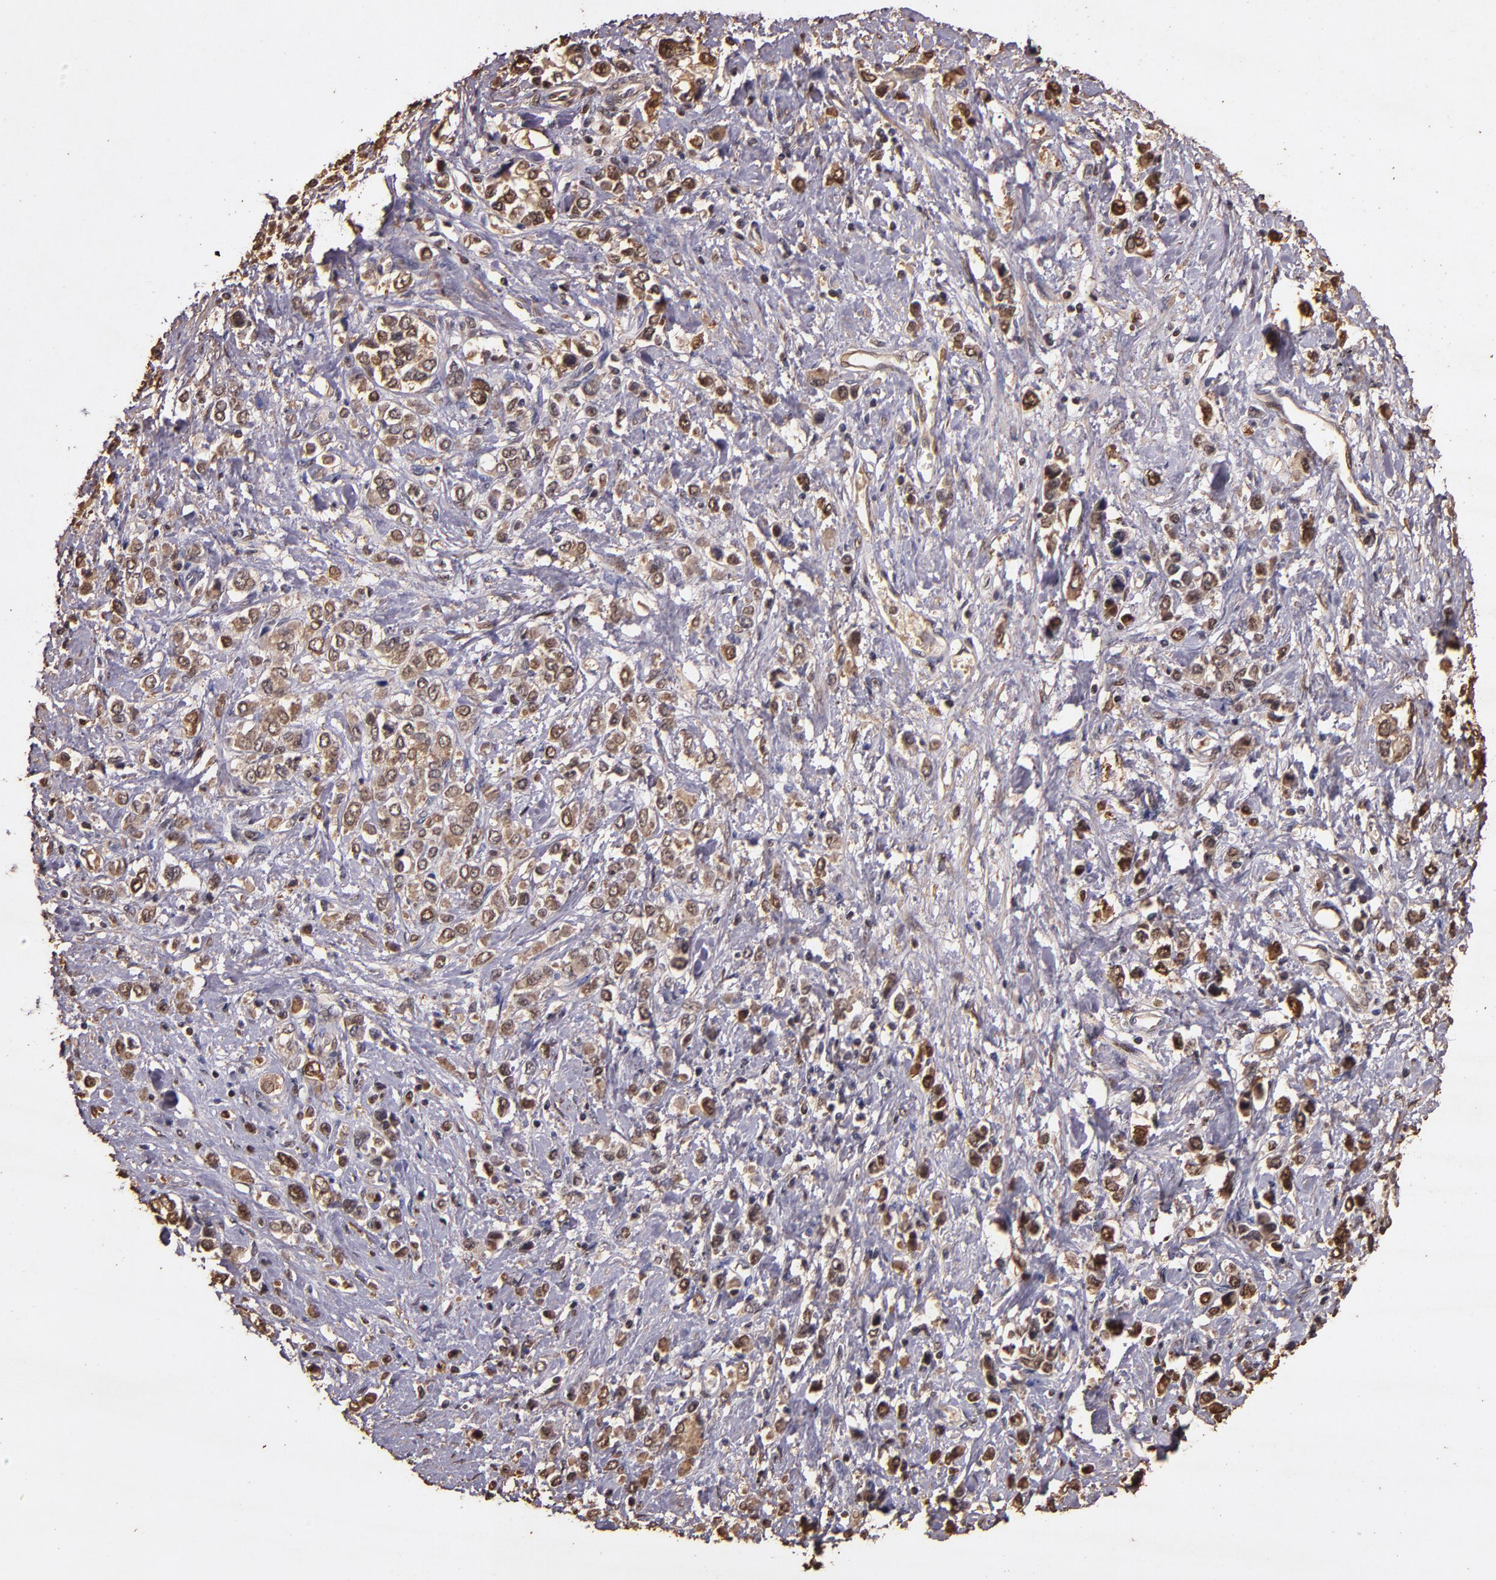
{"staining": {"intensity": "moderate", "quantity": ">75%", "location": "cytoplasmic/membranous,nuclear"}, "tissue": "stomach cancer", "cell_type": "Tumor cells", "image_type": "cancer", "snomed": [{"axis": "morphology", "description": "Adenocarcinoma, NOS"}, {"axis": "topography", "description": "Stomach, upper"}], "caption": "Moderate cytoplasmic/membranous and nuclear positivity for a protein is appreciated in about >75% of tumor cells of stomach cancer (adenocarcinoma) using IHC.", "gene": "S100A6", "patient": {"sex": "male", "age": 76}}